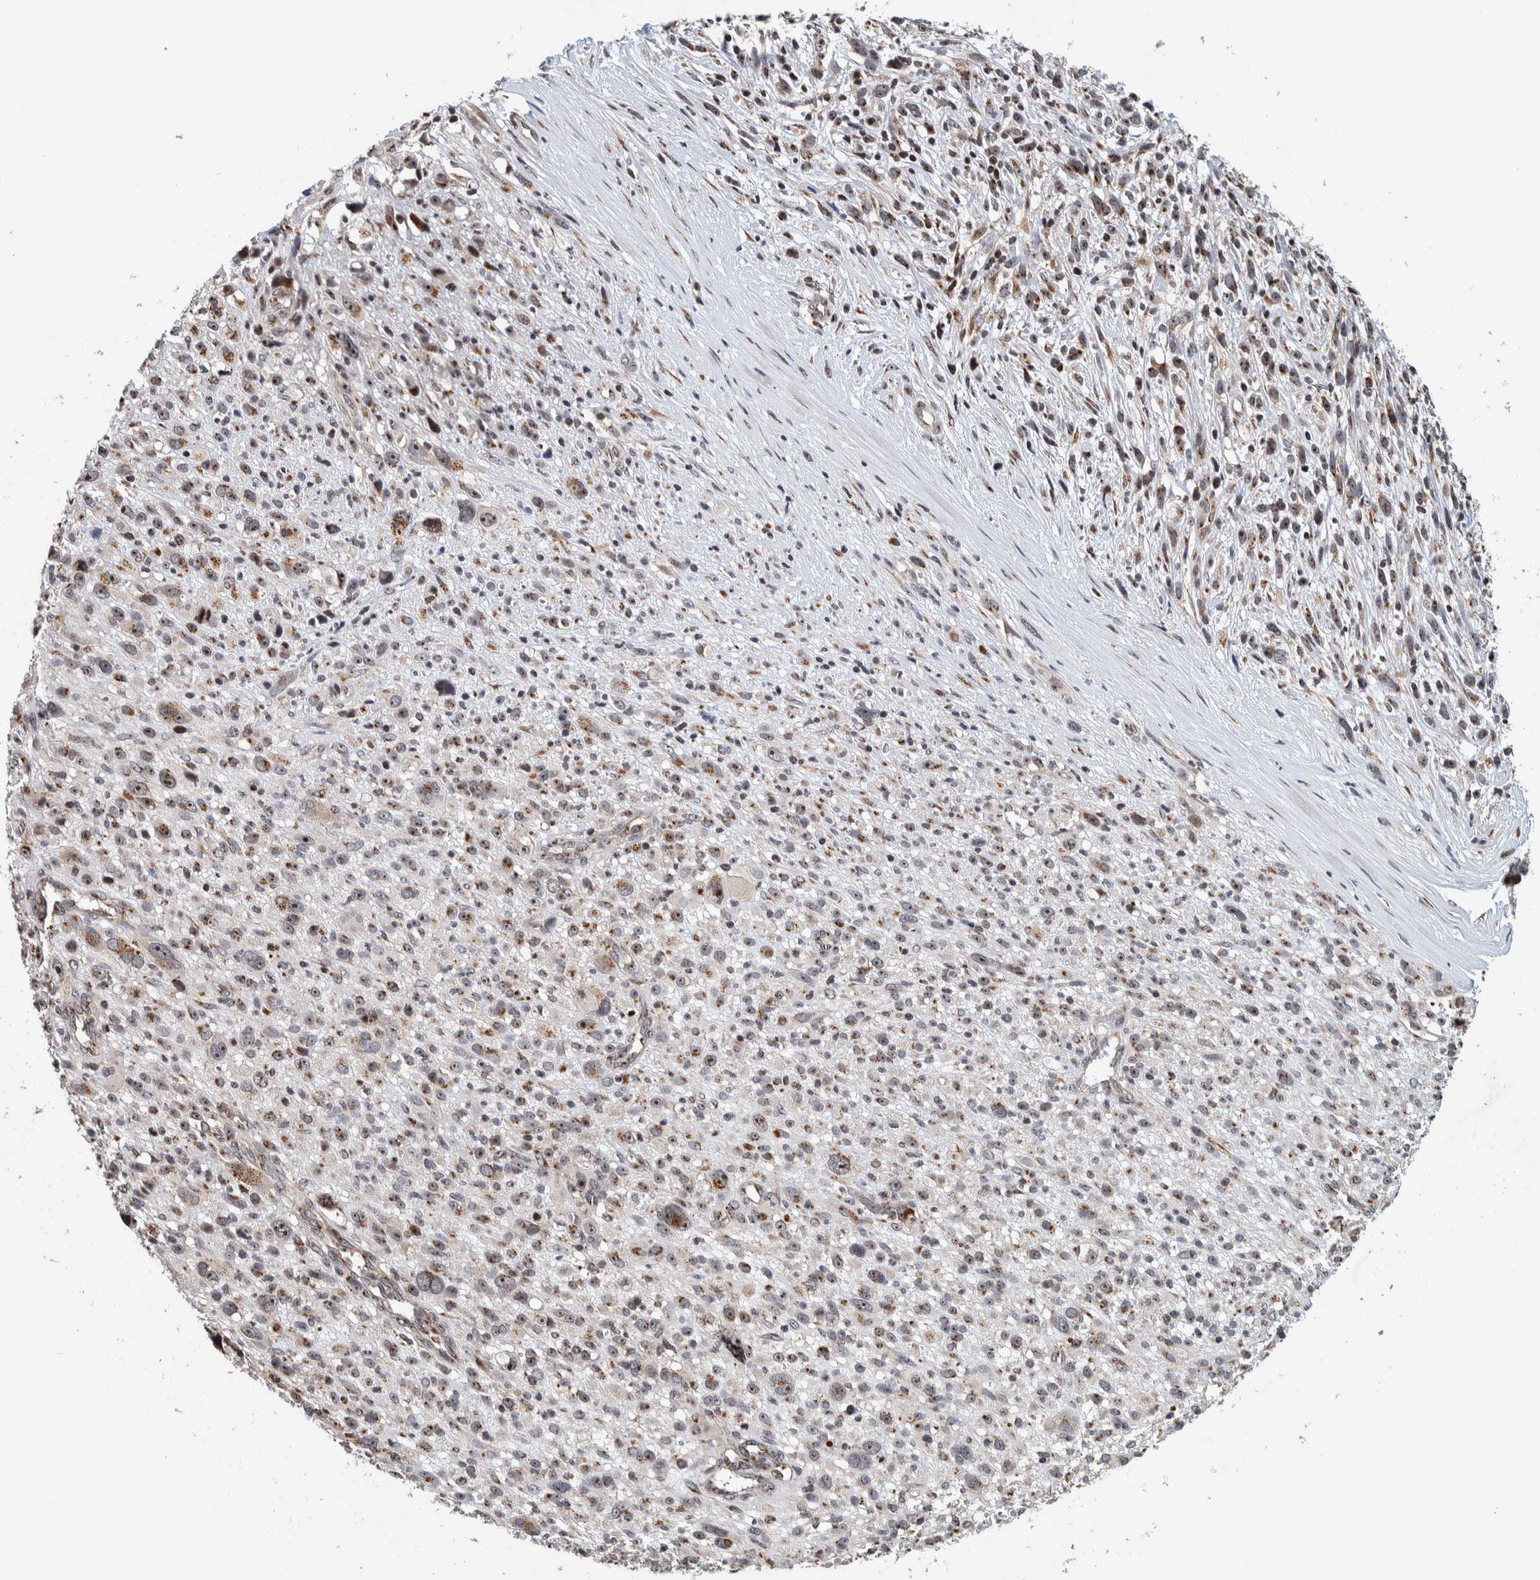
{"staining": {"intensity": "weak", "quantity": "25%-75%", "location": "cytoplasmic/membranous,nuclear"}, "tissue": "melanoma", "cell_type": "Tumor cells", "image_type": "cancer", "snomed": [{"axis": "morphology", "description": "Malignant melanoma, NOS"}, {"axis": "topography", "description": "Skin"}], "caption": "An immunohistochemistry photomicrograph of neoplastic tissue is shown. Protein staining in brown labels weak cytoplasmic/membranous and nuclear positivity in malignant melanoma within tumor cells.", "gene": "CCDC182", "patient": {"sex": "female", "age": 55}}